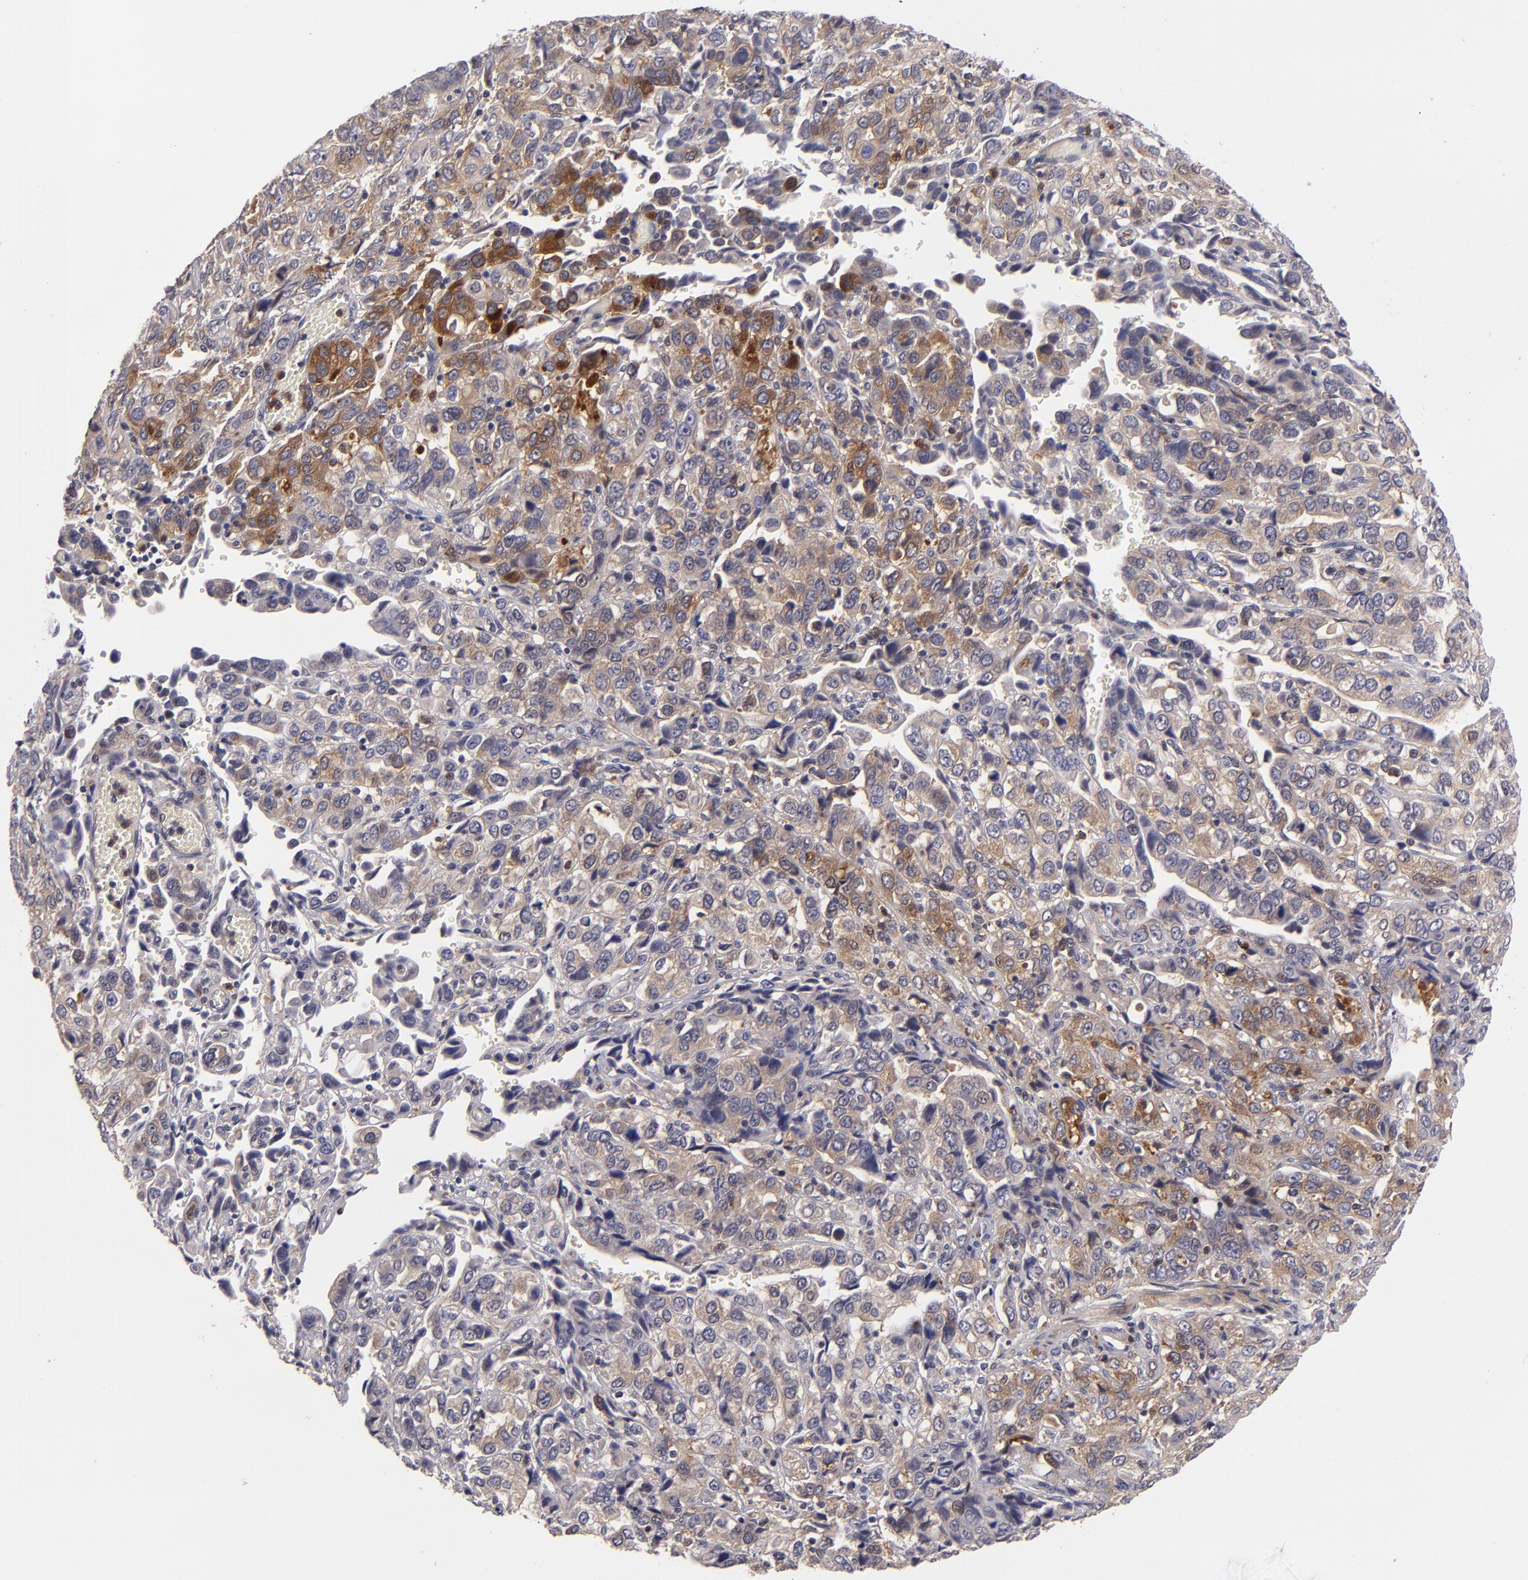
{"staining": {"intensity": "moderate", "quantity": "25%-75%", "location": "cytoplasmic/membranous"}, "tissue": "stomach cancer", "cell_type": "Tumor cells", "image_type": "cancer", "snomed": [{"axis": "morphology", "description": "Adenocarcinoma, NOS"}, {"axis": "topography", "description": "Stomach, upper"}], "caption": "High-magnification brightfield microscopy of stomach adenocarcinoma stained with DAB (3,3'-diaminobenzidine) (brown) and counterstained with hematoxylin (blue). tumor cells exhibit moderate cytoplasmic/membranous positivity is appreciated in approximately25%-75% of cells.", "gene": "MMP10", "patient": {"sex": "male", "age": 76}}